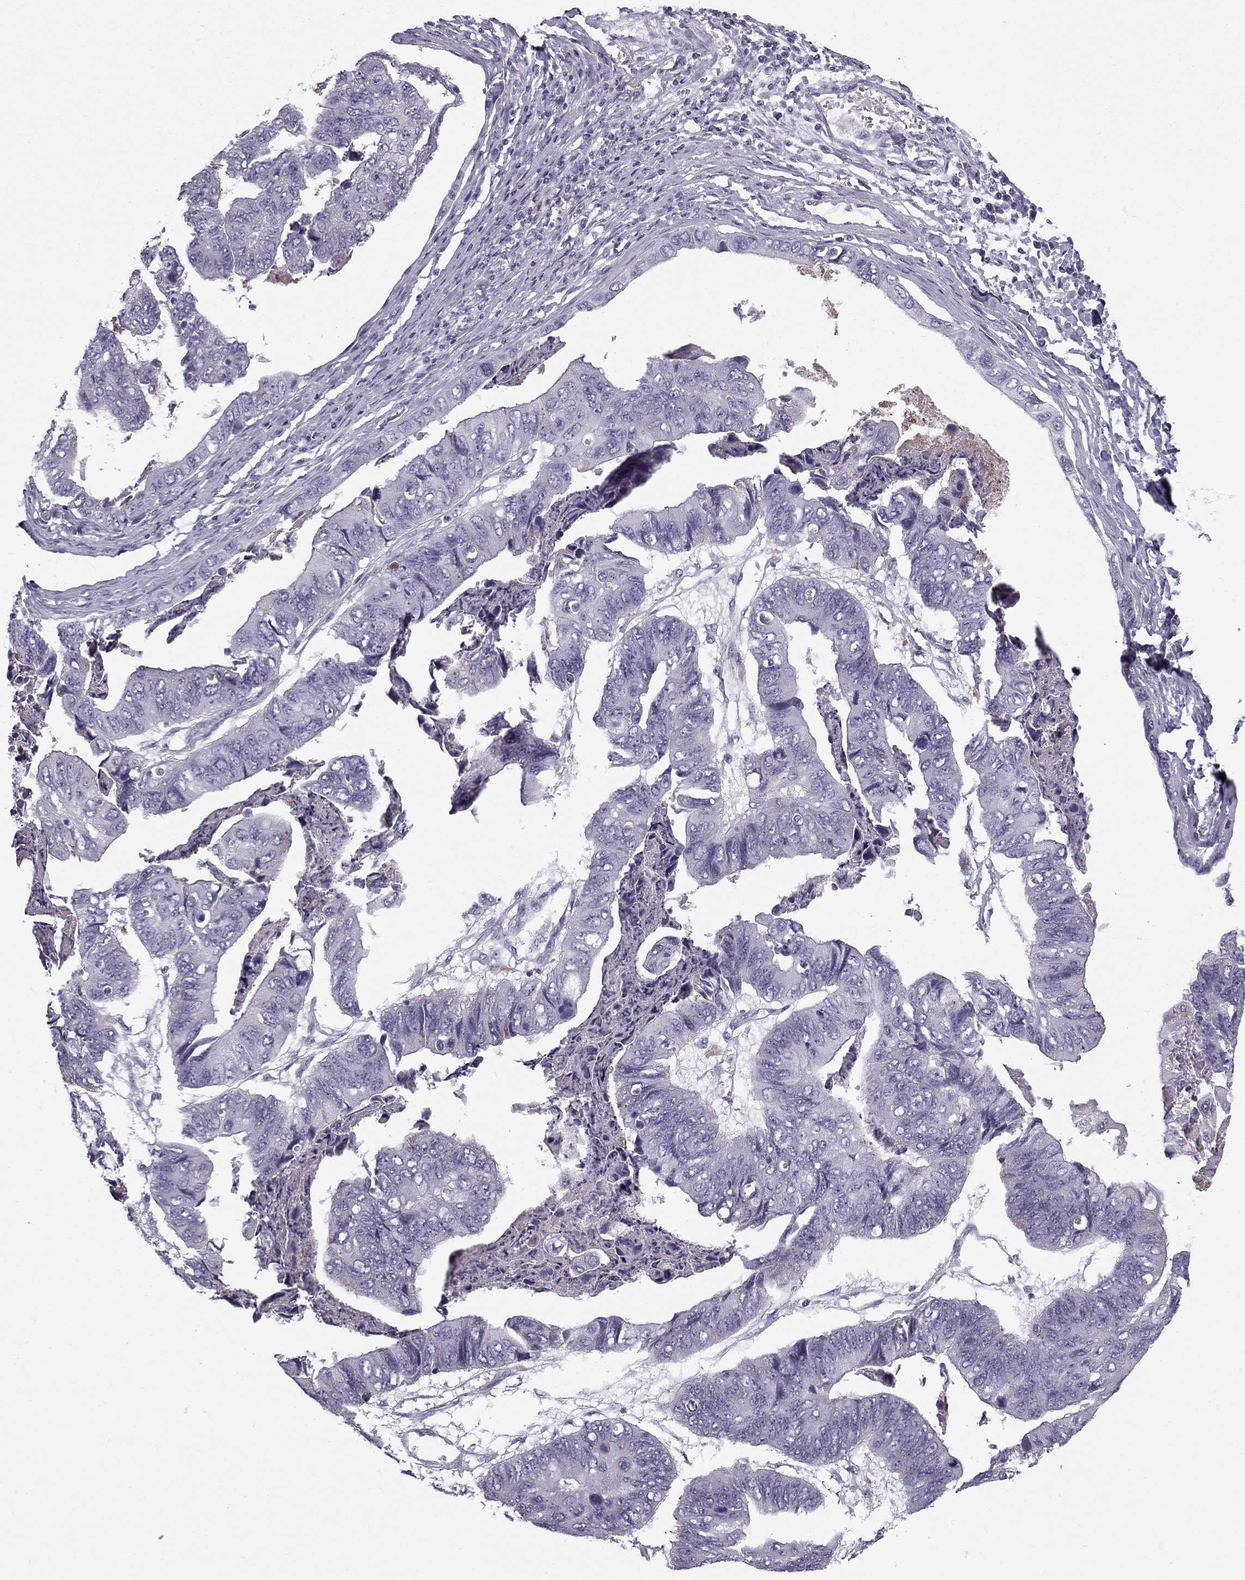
{"staining": {"intensity": "negative", "quantity": "none", "location": "none"}, "tissue": "stomach cancer", "cell_type": "Tumor cells", "image_type": "cancer", "snomed": [{"axis": "morphology", "description": "Adenocarcinoma, NOS"}, {"axis": "topography", "description": "Stomach, lower"}], "caption": "Image shows no protein staining in tumor cells of stomach cancer tissue.", "gene": "MC5R", "patient": {"sex": "male", "age": 77}}